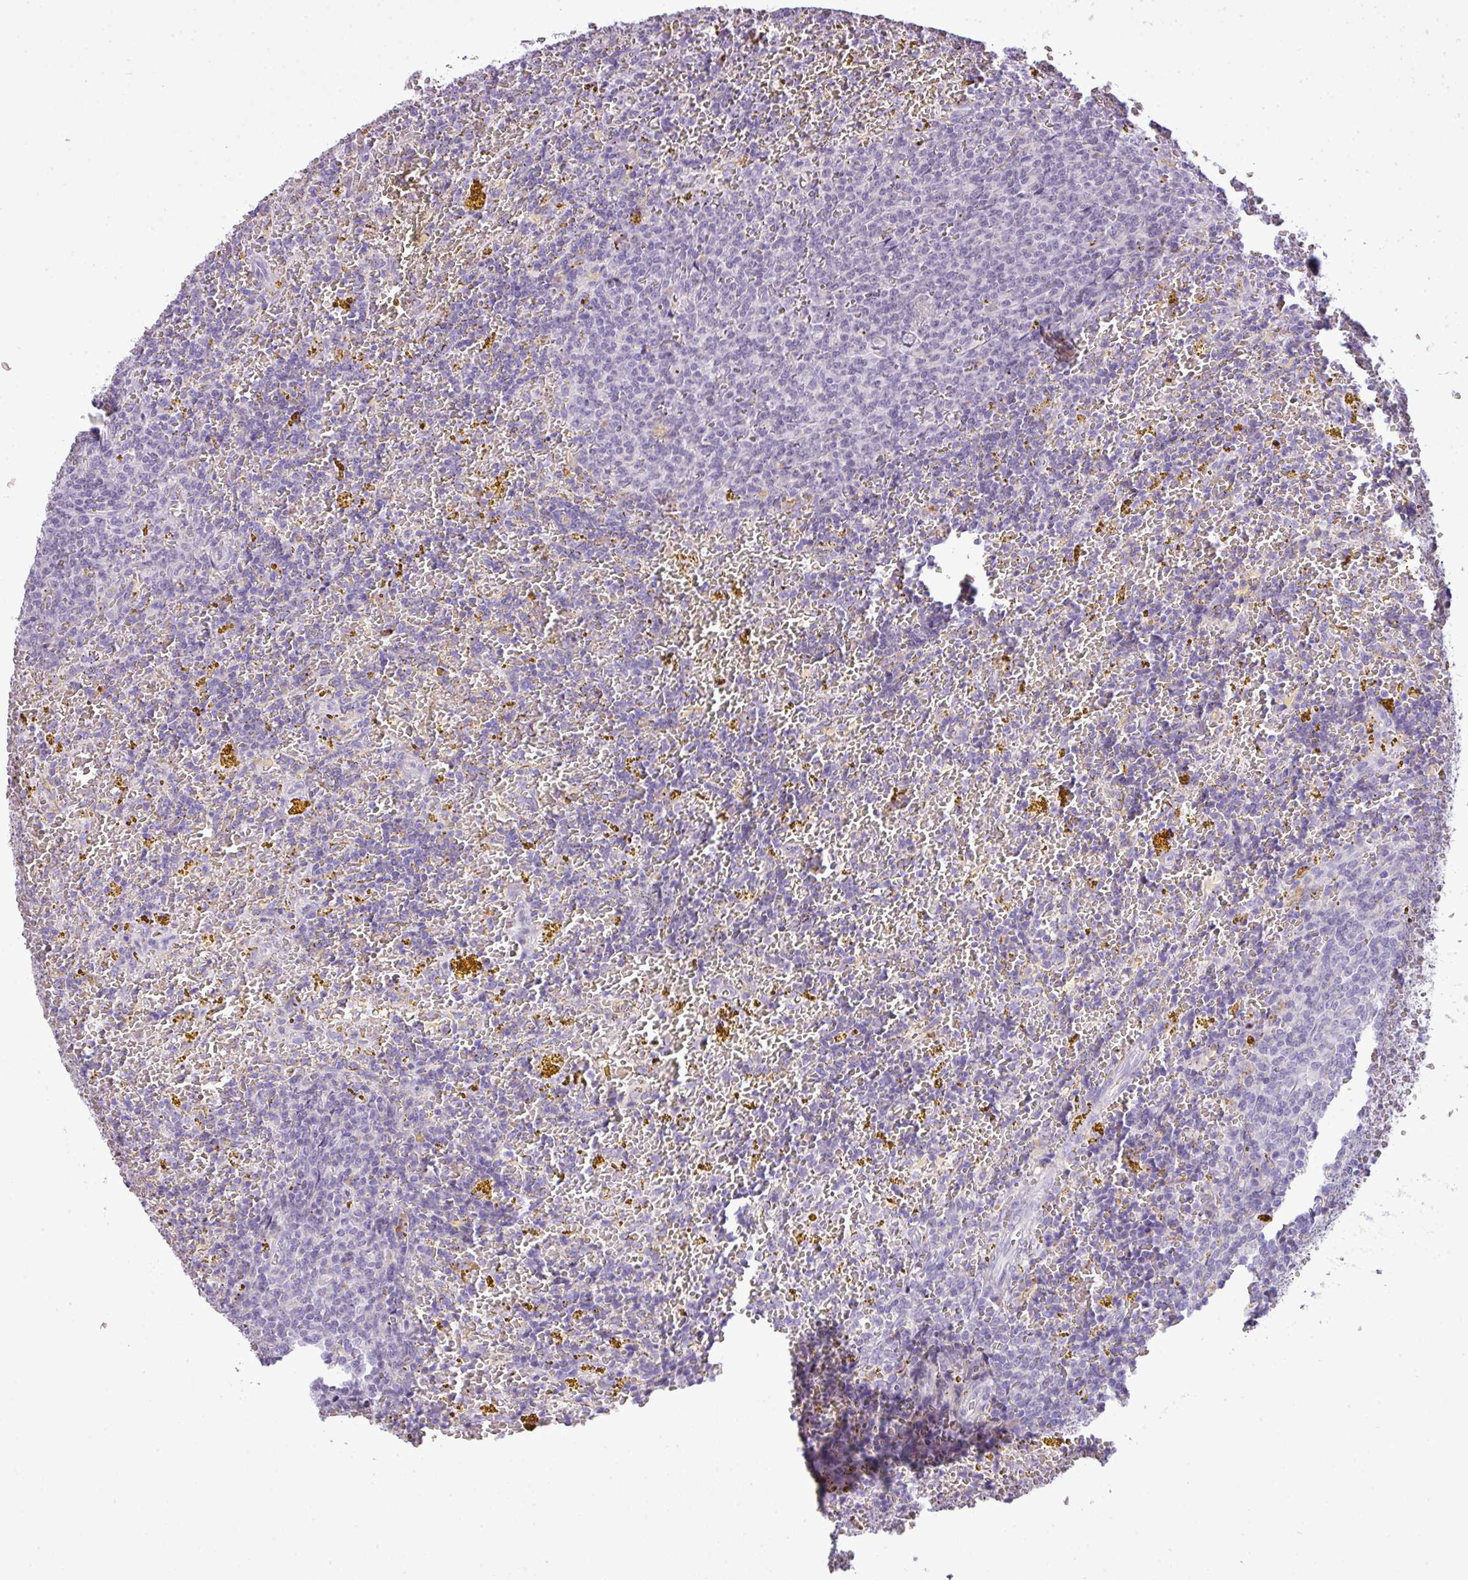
{"staining": {"intensity": "negative", "quantity": "none", "location": "none"}, "tissue": "lymphoma", "cell_type": "Tumor cells", "image_type": "cancer", "snomed": [{"axis": "morphology", "description": "Malignant lymphoma, non-Hodgkin's type, Low grade"}, {"axis": "topography", "description": "Spleen"}, {"axis": "topography", "description": "Lymph node"}], "caption": "DAB immunohistochemical staining of low-grade malignant lymphoma, non-Hodgkin's type demonstrates no significant expression in tumor cells.", "gene": "C4B", "patient": {"sex": "female", "age": 66}}